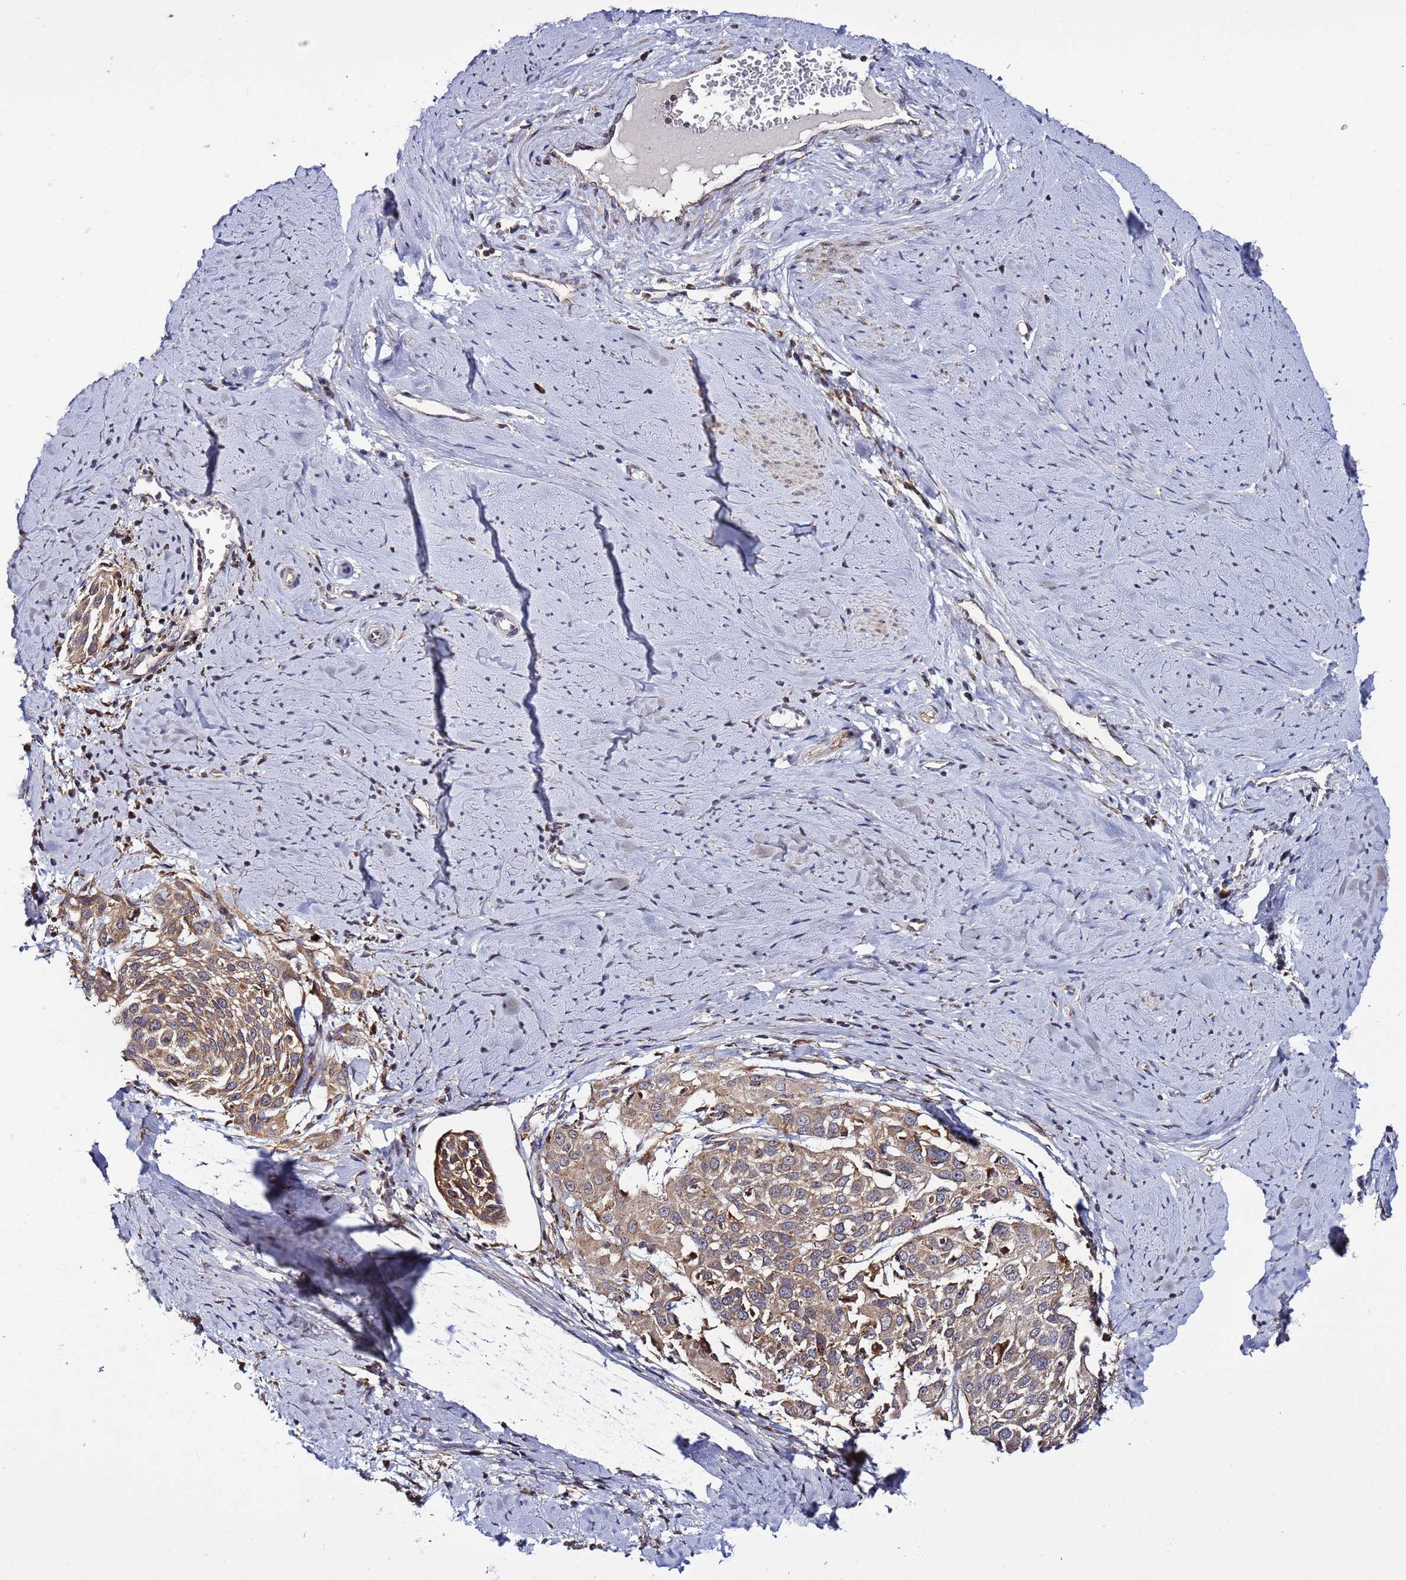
{"staining": {"intensity": "moderate", "quantity": ">75%", "location": "cytoplasmic/membranous"}, "tissue": "cervical cancer", "cell_type": "Tumor cells", "image_type": "cancer", "snomed": [{"axis": "morphology", "description": "Squamous cell carcinoma, NOS"}, {"axis": "topography", "description": "Cervix"}], "caption": "Protein expression by immunohistochemistry demonstrates moderate cytoplasmic/membranous positivity in about >75% of tumor cells in cervical cancer.", "gene": "TMEM176B", "patient": {"sex": "female", "age": 44}}